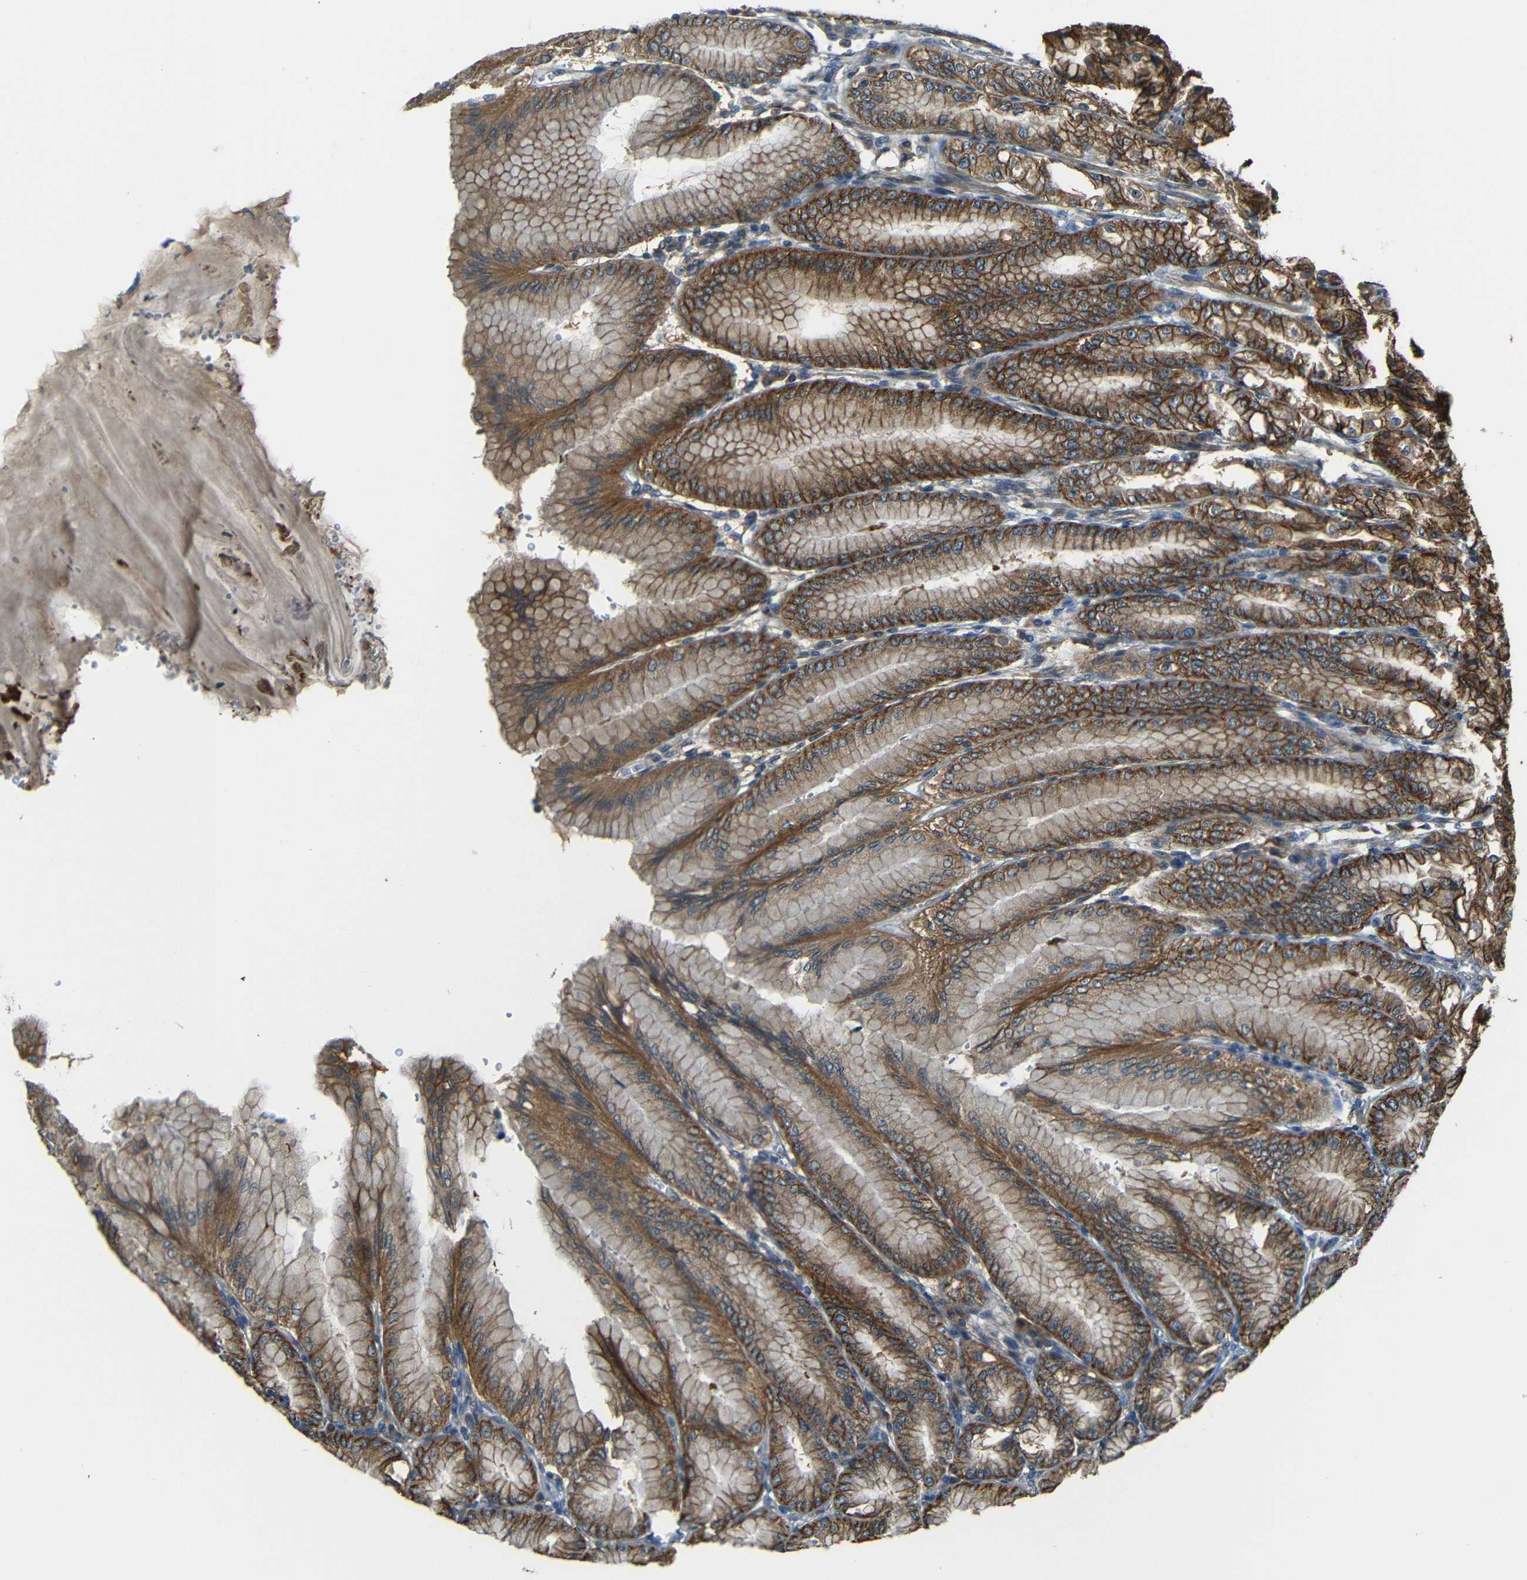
{"staining": {"intensity": "moderate", "quantity": ">75%", "location": "cytoplasmic/membranous"}, "tissue": "stomach", "cell_type": "Glandular cells", "image_type": "normal", "snomed": [{"axis": "morphology", "description": "Normal tissue, NOS"}, {"axis": "topography", "description": "Stomach, lower"}], "caption": "Immunohistochemistry (IHC) (DAB (3,3'-diaminobenzidine)) staining of unremarkable human stomach displays moderate cytoplasmic/membranous protein positivity in approximately >75% of glandular cells. (DAB (3,3'-diaminobenzidine) = brown stain, brightfield microscopy at high magnification).", "gene": "FNDC3A", "patient": {"sex": "male", "age": 71}}